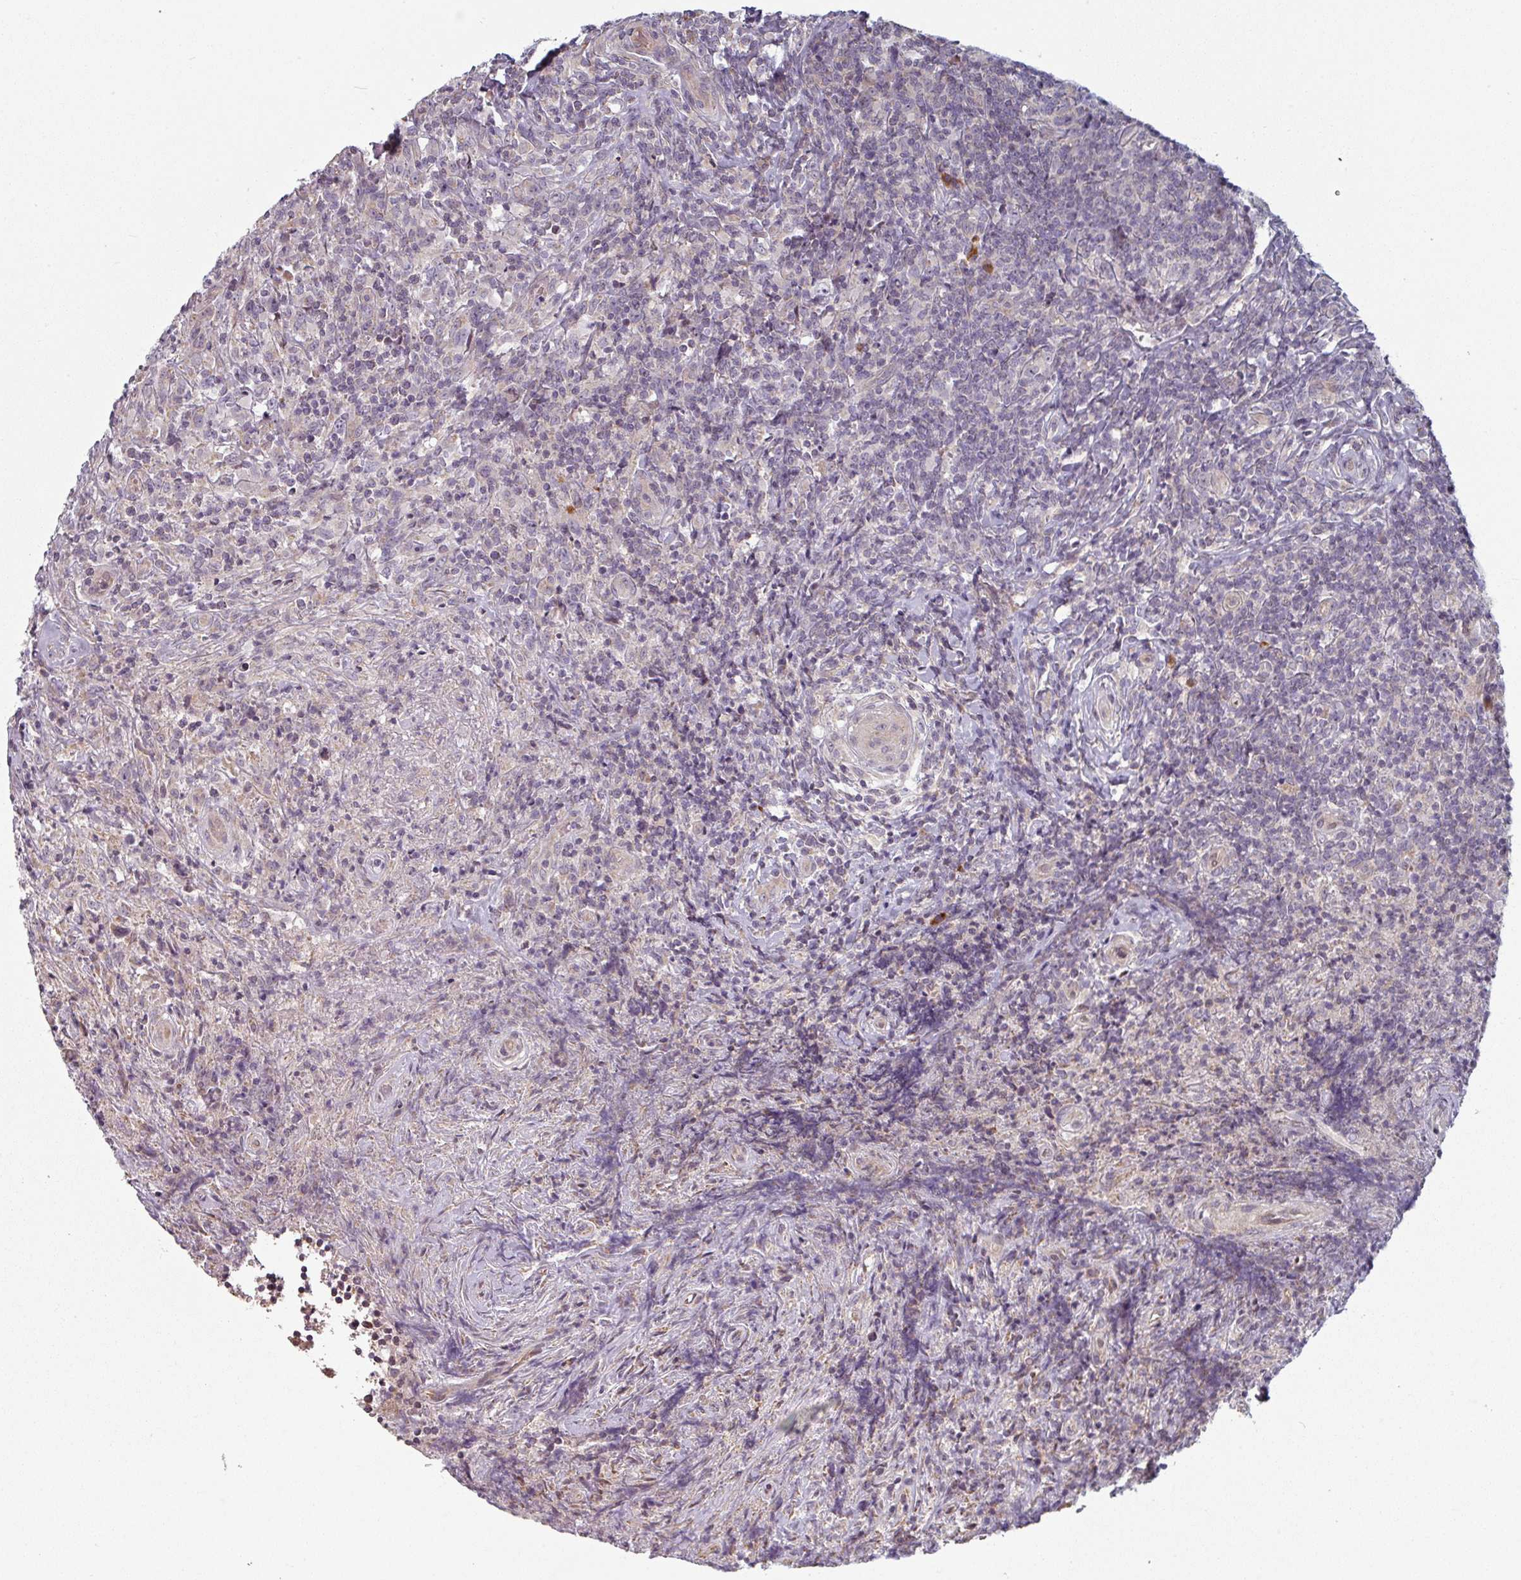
{"staining": {"intensity": "negative", "quantity": "none", "location": "none"}, "tissue": "lymphoma", "cell_type": "Tumor cells", "image_type": "cancer", "snomed": [{"axis": "morphology", "description": "Hodgkin's disease, NOS"}, {"axis": "topography", "description": "Lymph node"}], "caption": "The histopathology image exhibits no staining of tumor cells in lymphoma. (DAB immunohistochemistry (IHC) visualized using brightfield microscopy, high magnification).", "gene": "PLEKHJ1", "patient": {"sex": "female", "age": 18}}